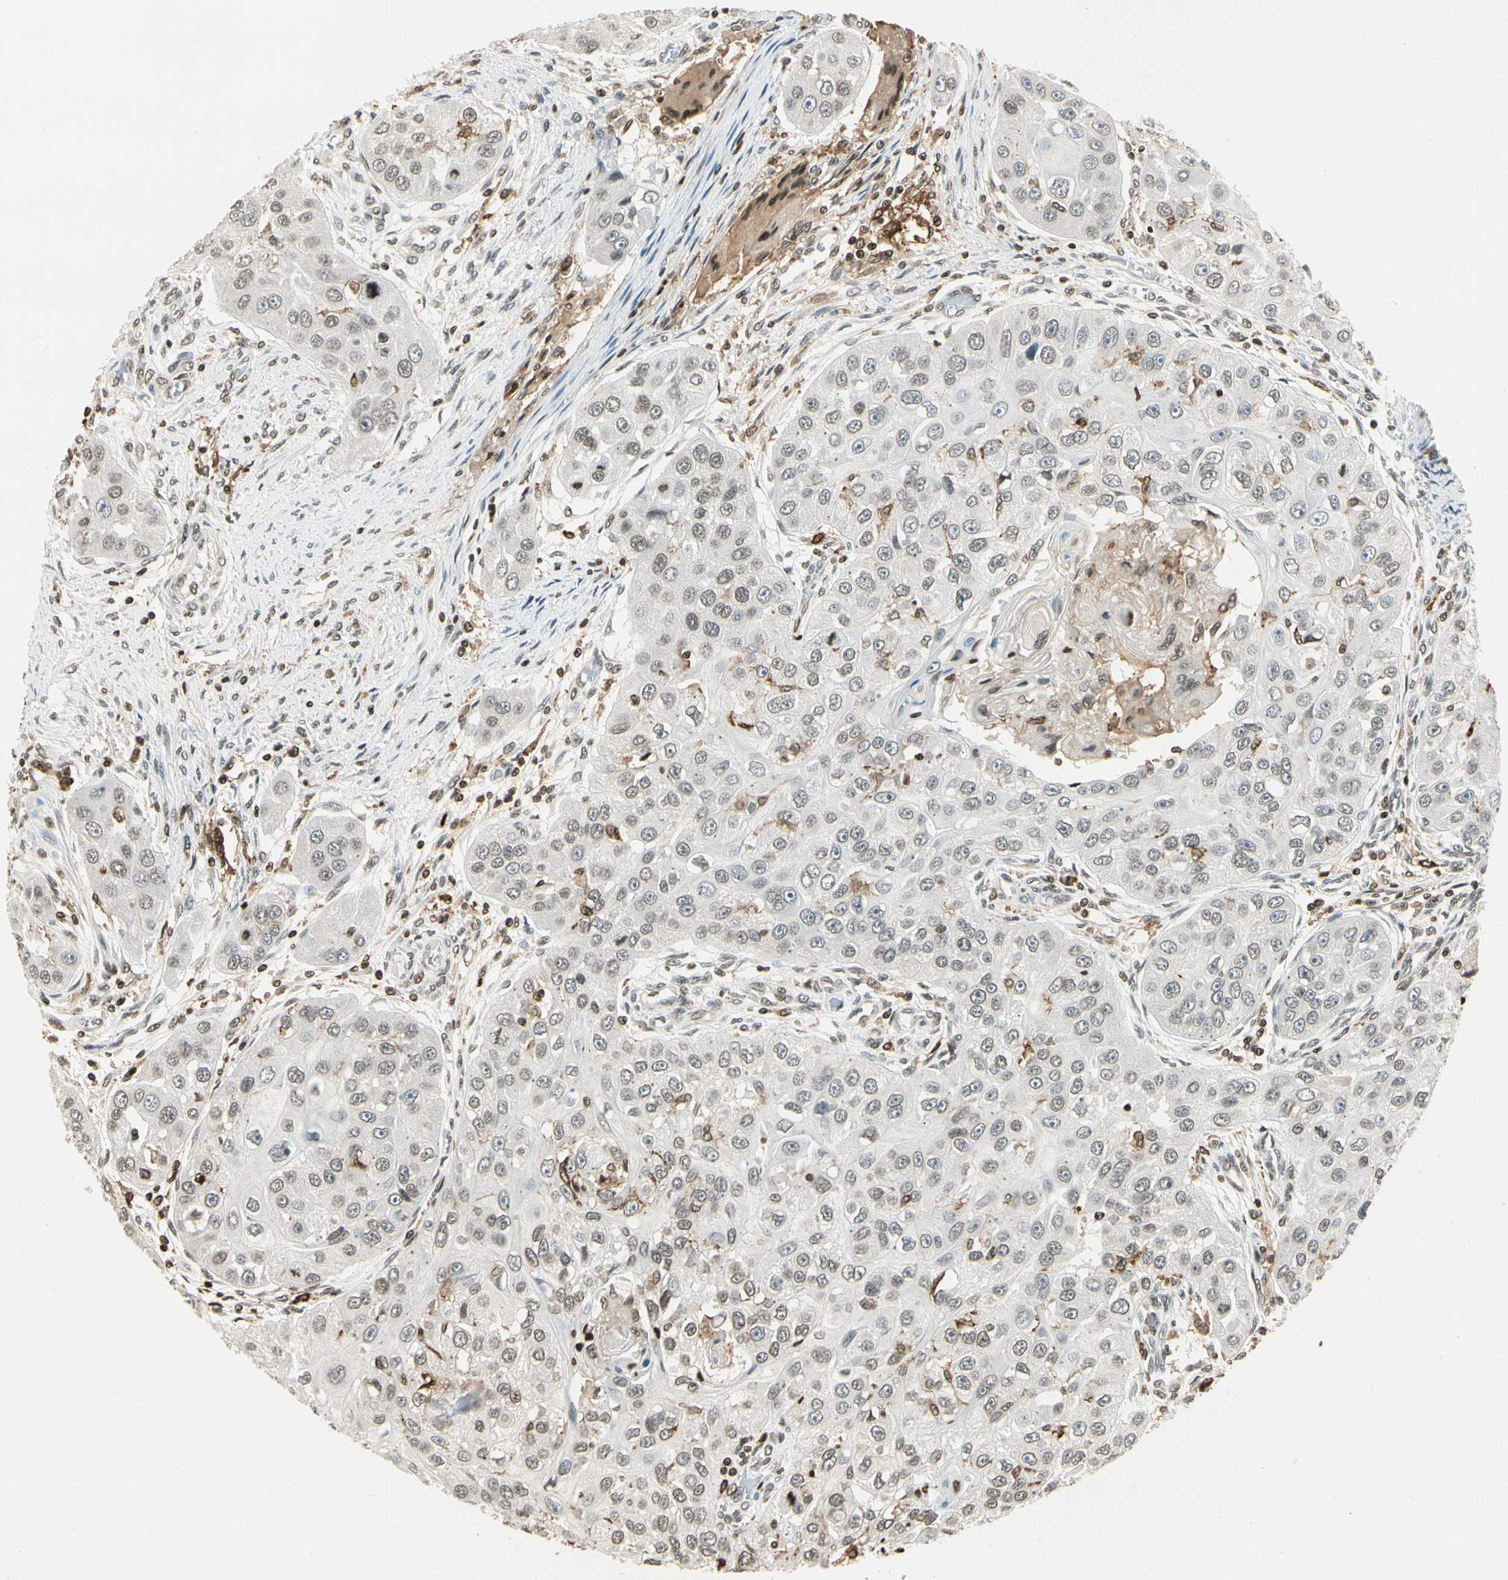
{"staining": {"intensity": "weak", "quantity": ">75%", "location": "nuclear"}, "tissue": "head and neck cancer", "cell_type": "Tumor cells", "image_type": "cancer", "snomed": [{"axis": "morphology", "description": "Normal tissue, NOS"}, {"axis": "morphology", "description": "Squamous cell carcinoma, NOS"}, {"axis": "topography", "description": "Skeletal muscle"}, {"axis": "topography", "description": "Head-Neck"}], "caption": "Squamous cell carcinoma (head and neck) stained for a protein displays weak nuclear positivity in tumor cells. The staining is performed using DAB brown chromogen to label protein expression. The nuclei are counter-stained blue using hematoxylin.", "gene": "FER", "patient": {"sex": "male", "age": 51}}